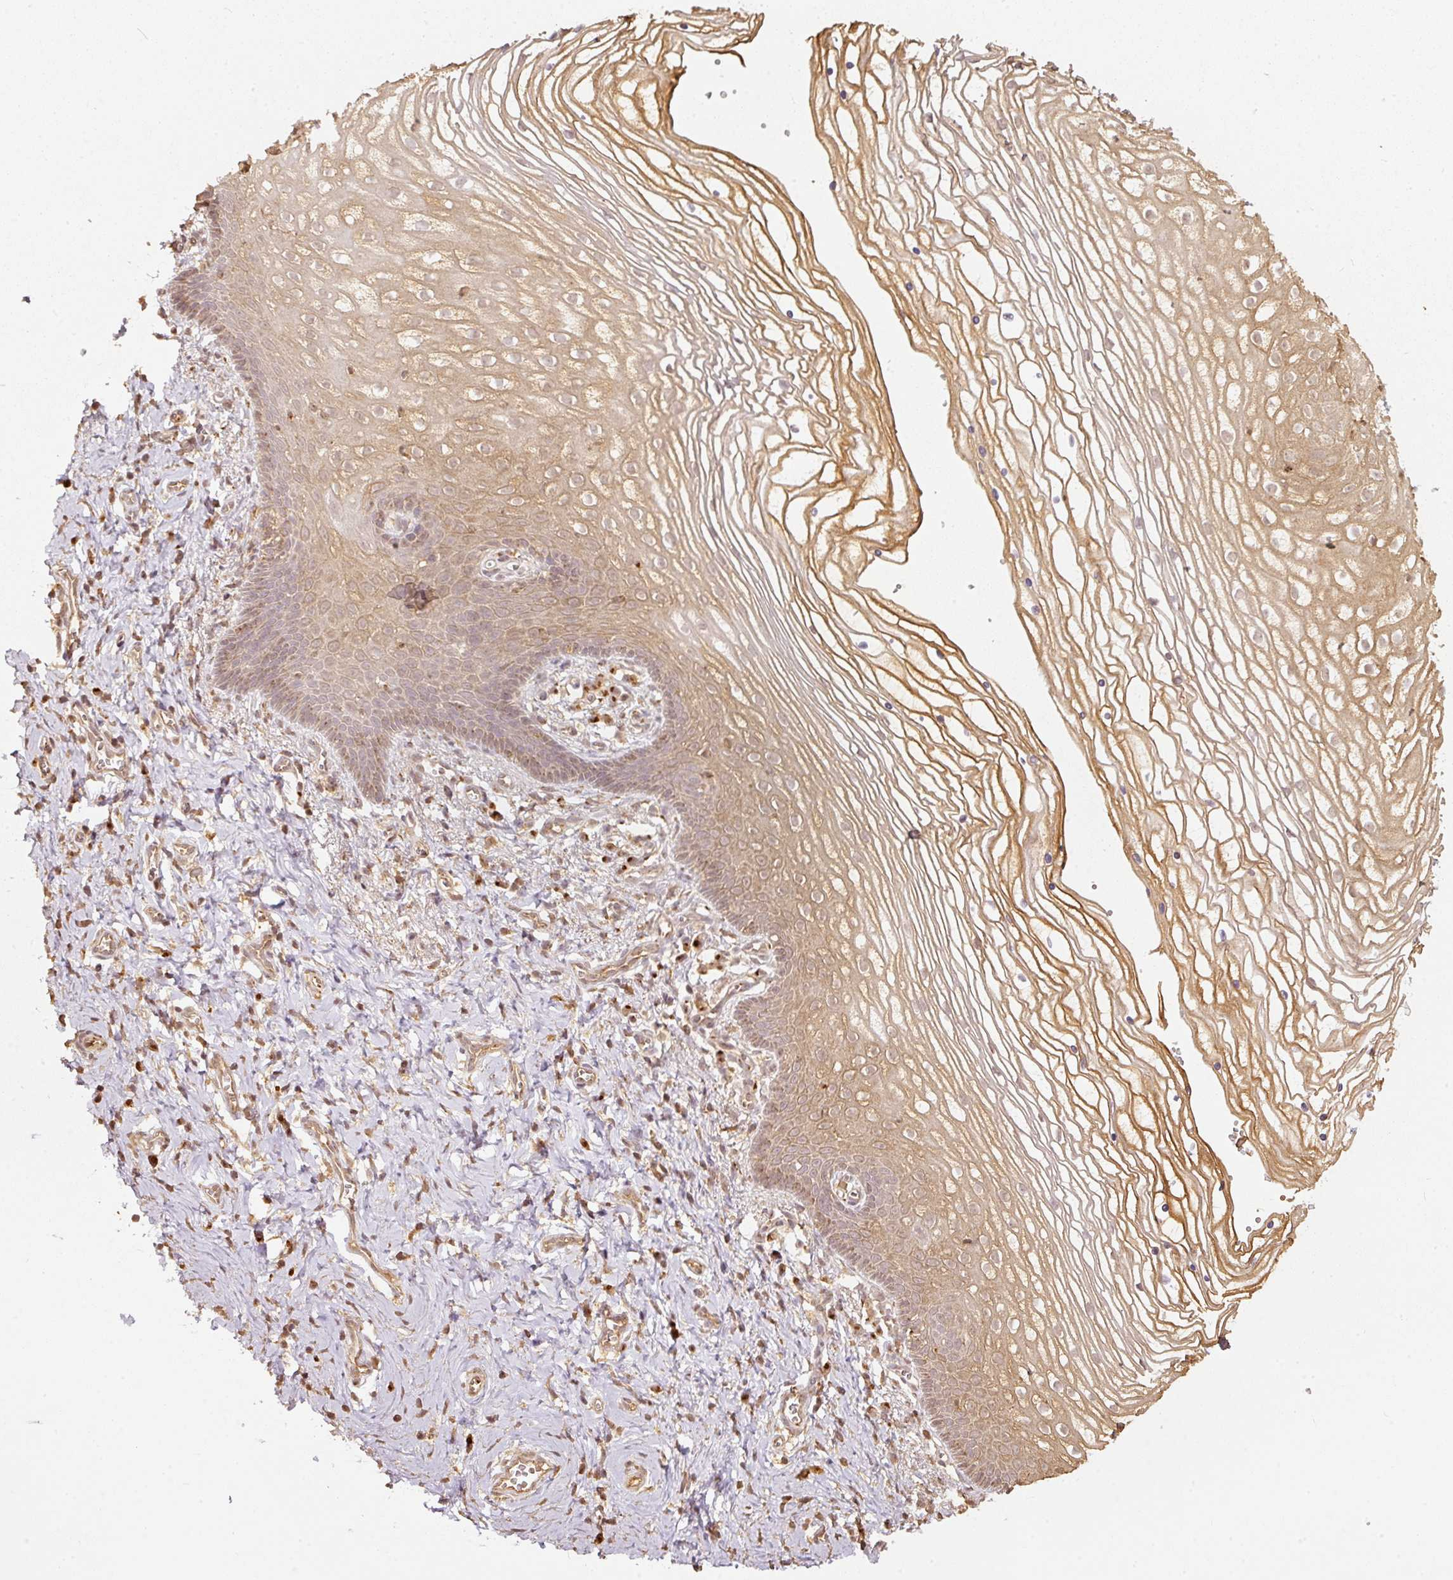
{"staining": {"intensity": "moderate", "quantity": "25%-75%", "location": "cytoplasmic/membranous"}, "tissue": "vagina", "cell_type": "Squamous epithelial cells", "image_type": "normal", "snomed": [{"axis": "morphology", "description": "Normal tissue, NOS"}, {"axis": "topography", "description": "Vagina"}], "caption": "IHC photomicrograph of normal vagina: human vagina stained using IHC exhibits medium levels of moderate protein expression localized specifically in the cytoplasmic/membranous of squamous epithelial cells, appearing as a cytoplasmic/membranous brown color.", "gene": "FUT8", "patient": {"sex": "female", "age": 56}}